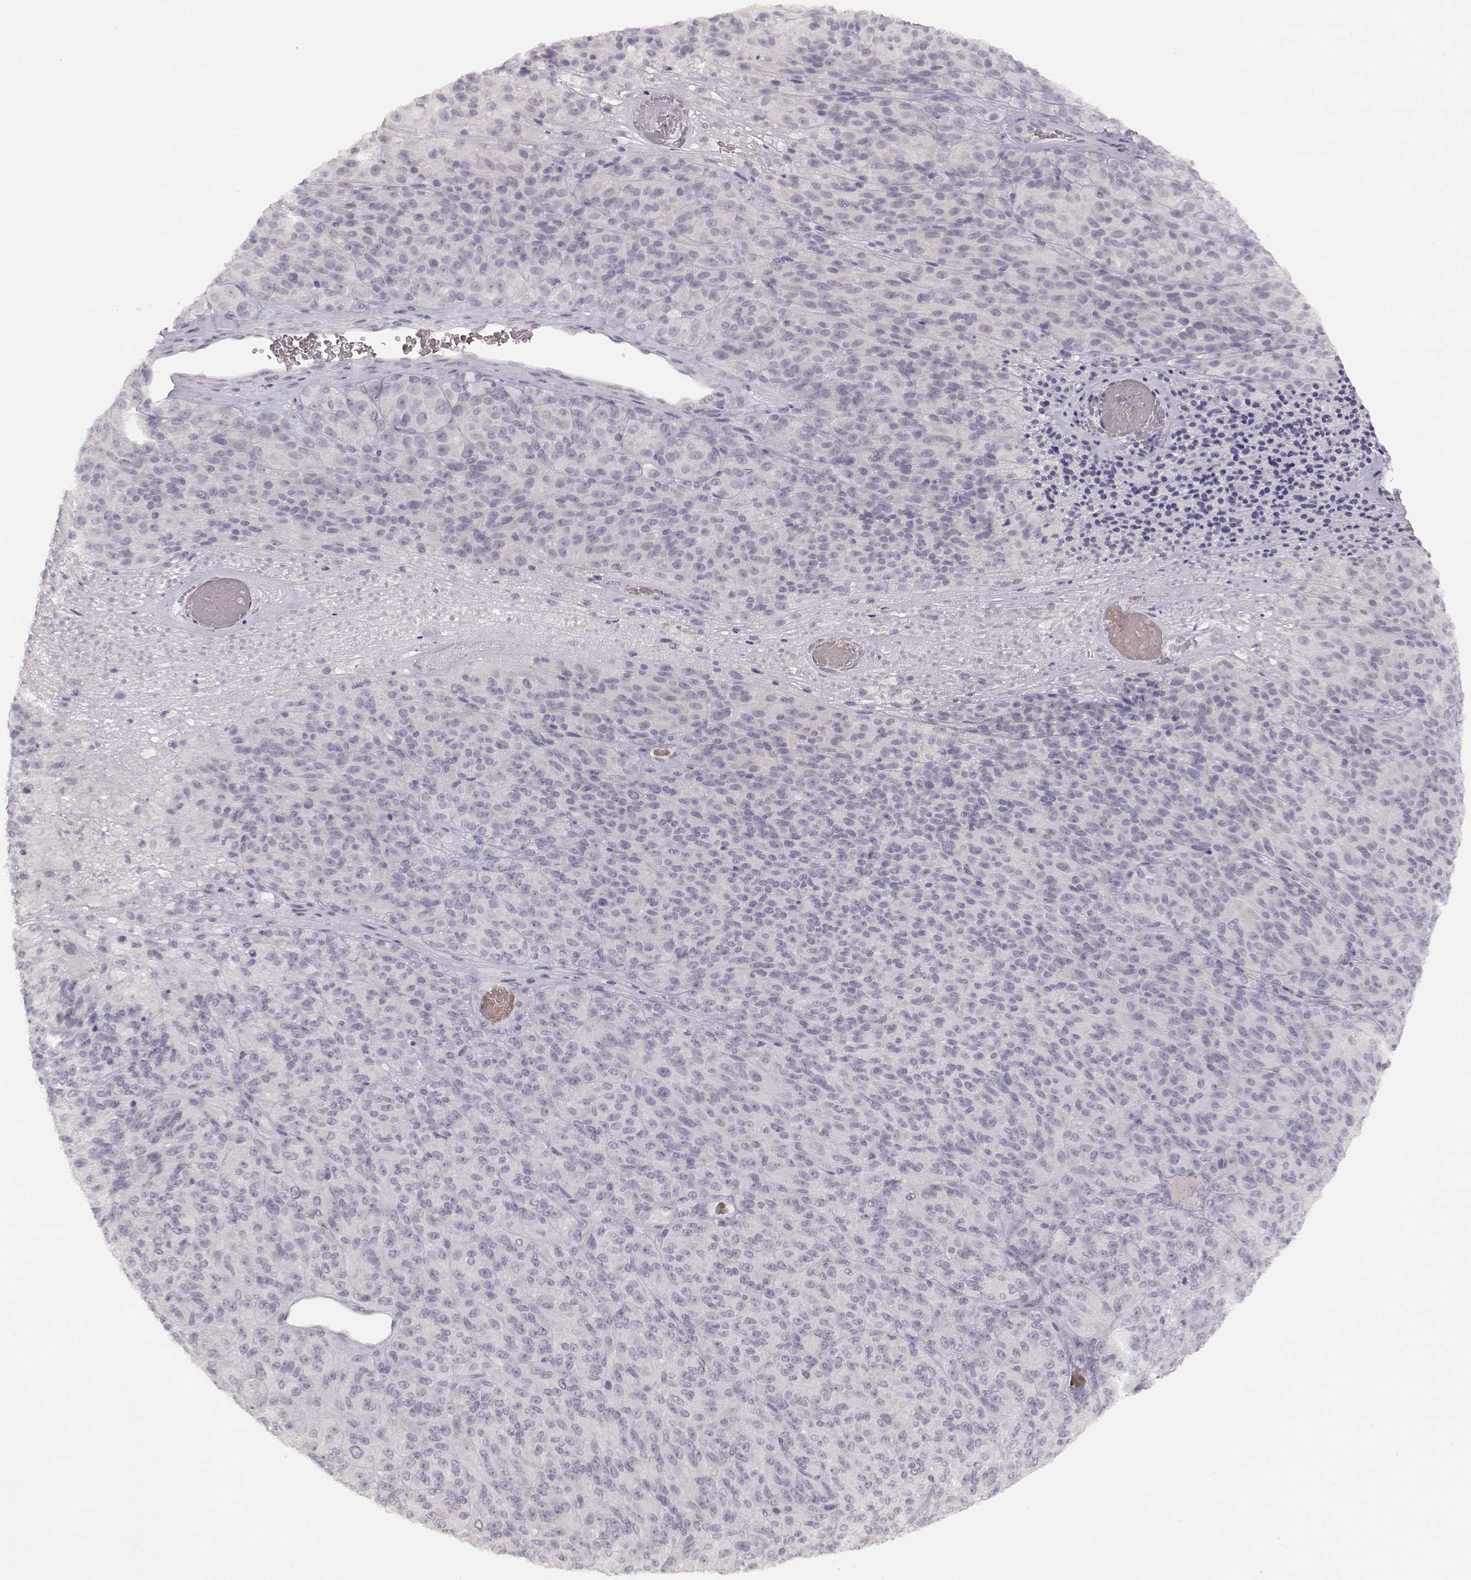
{"staining": {"intensity": "negative", "quantity": "none", "location": "none"}, "tissue": "melanoma", "cell_type": "Tumor cells", "image_type": "cancer", "snomed": [{"axis": "morphology", "description": "Malignant melanoma, Metastatic site"}, {"axis": "topography", "description": "Brain"}], "caption": "Tumor cells show no significant protein expression in melanoma. The staining was performed using DAB to visualize the protein expression in brown, while the nuclei were stained in blue with hematoxylin (Magnification: 20x).", "gene": "LAMC2", "patient": {"sex": "female", "age": 56}}